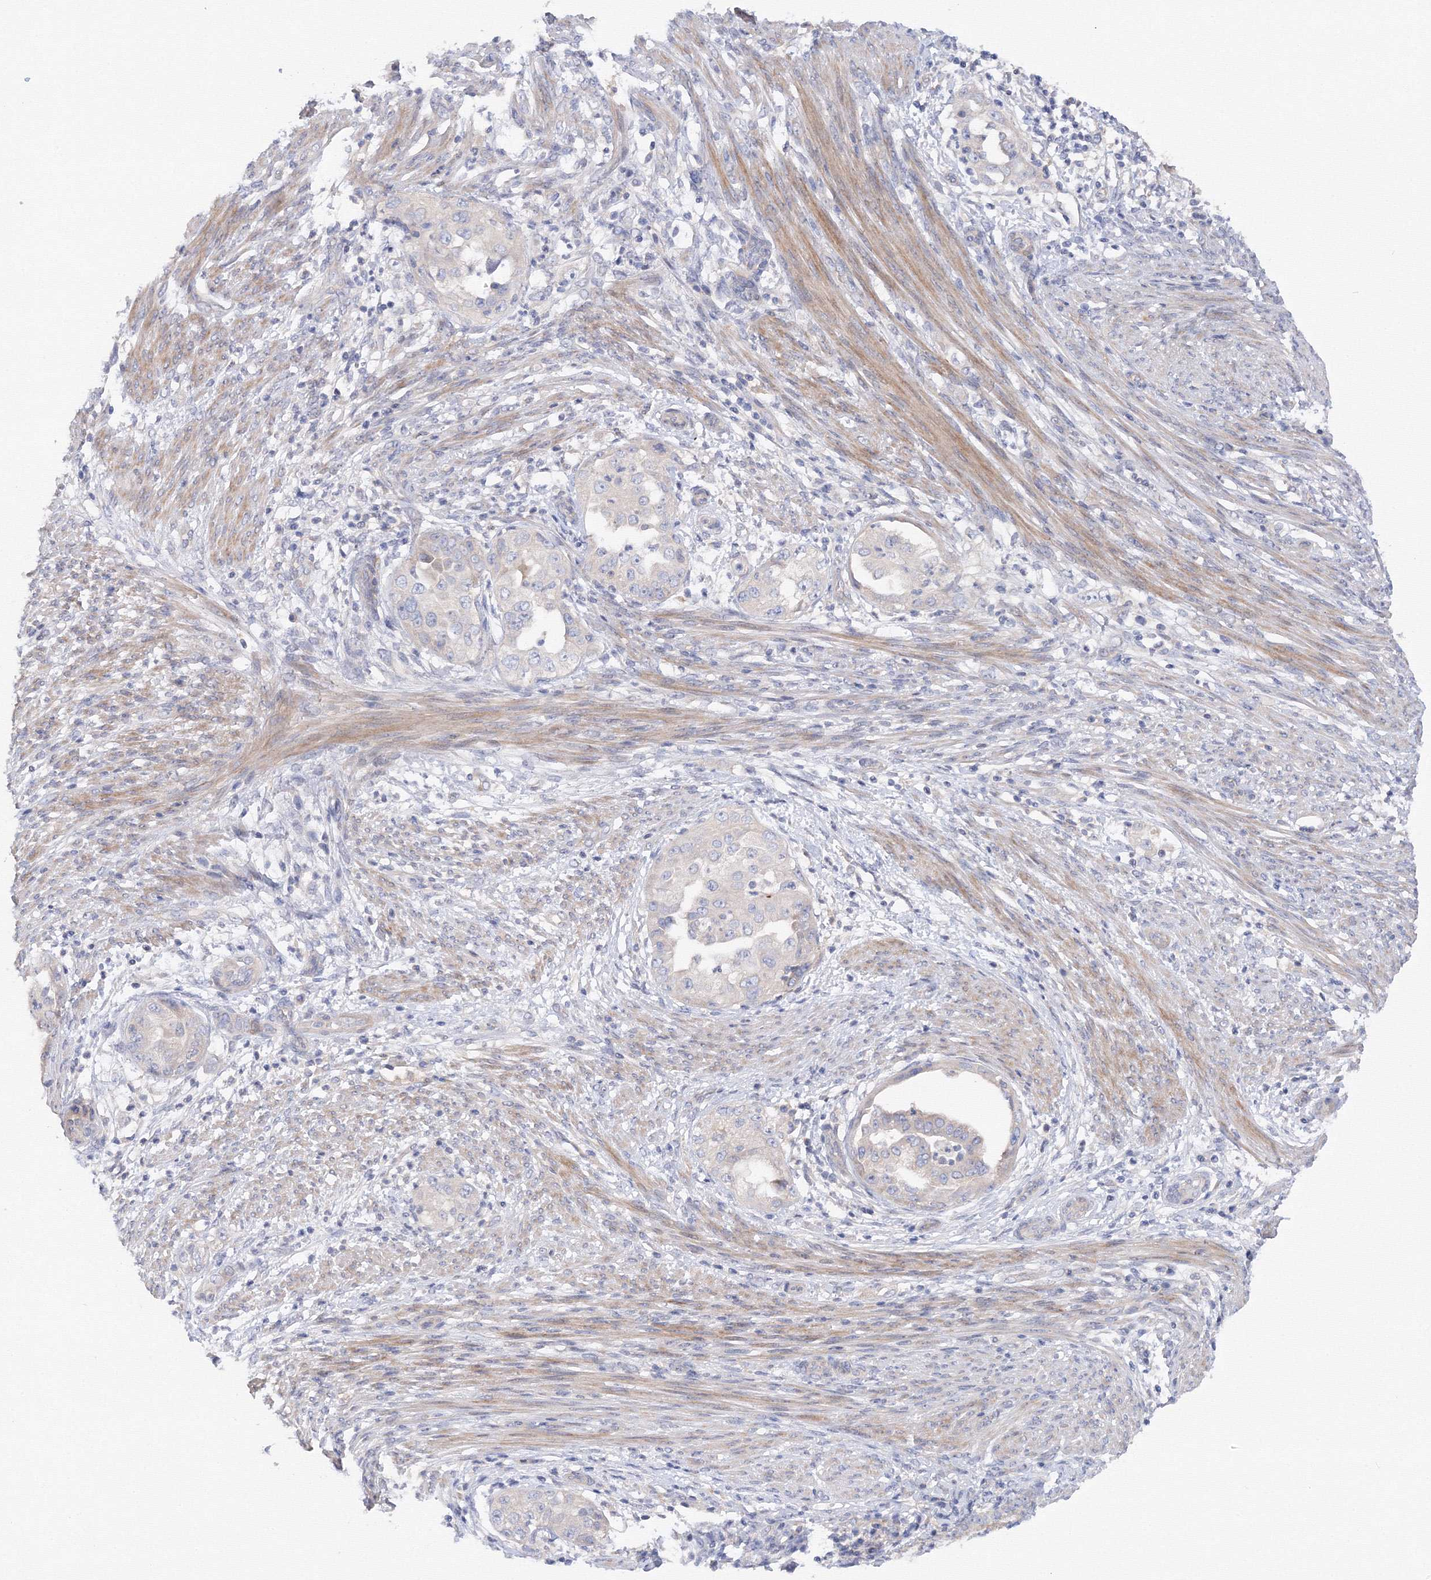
{"staining": {"intensity": "weak", "quantity": "<25%", "location": "cytoplasmic/membranous"}, "tissue": "endometrial cancer", "cell_type": "Tumor cells", "image_type": "cancer", "snomed": [{"axis": "morphology", "description": "Adenocarcinoma, NOS"}, {"axis": "topography", "description": "Endometrium"}], "caption": "Endometrial adenocarcinoma was stained to show a protein in brown. There is no significant positivity in tumor cells. (Brightfield microscopy of DAB (3,3'-diaminobenzidine) immunohistochemistry (IHC) at high magnification).", "gene": "DIS3L2", "patient": {"sex": "female", "age": 85}}